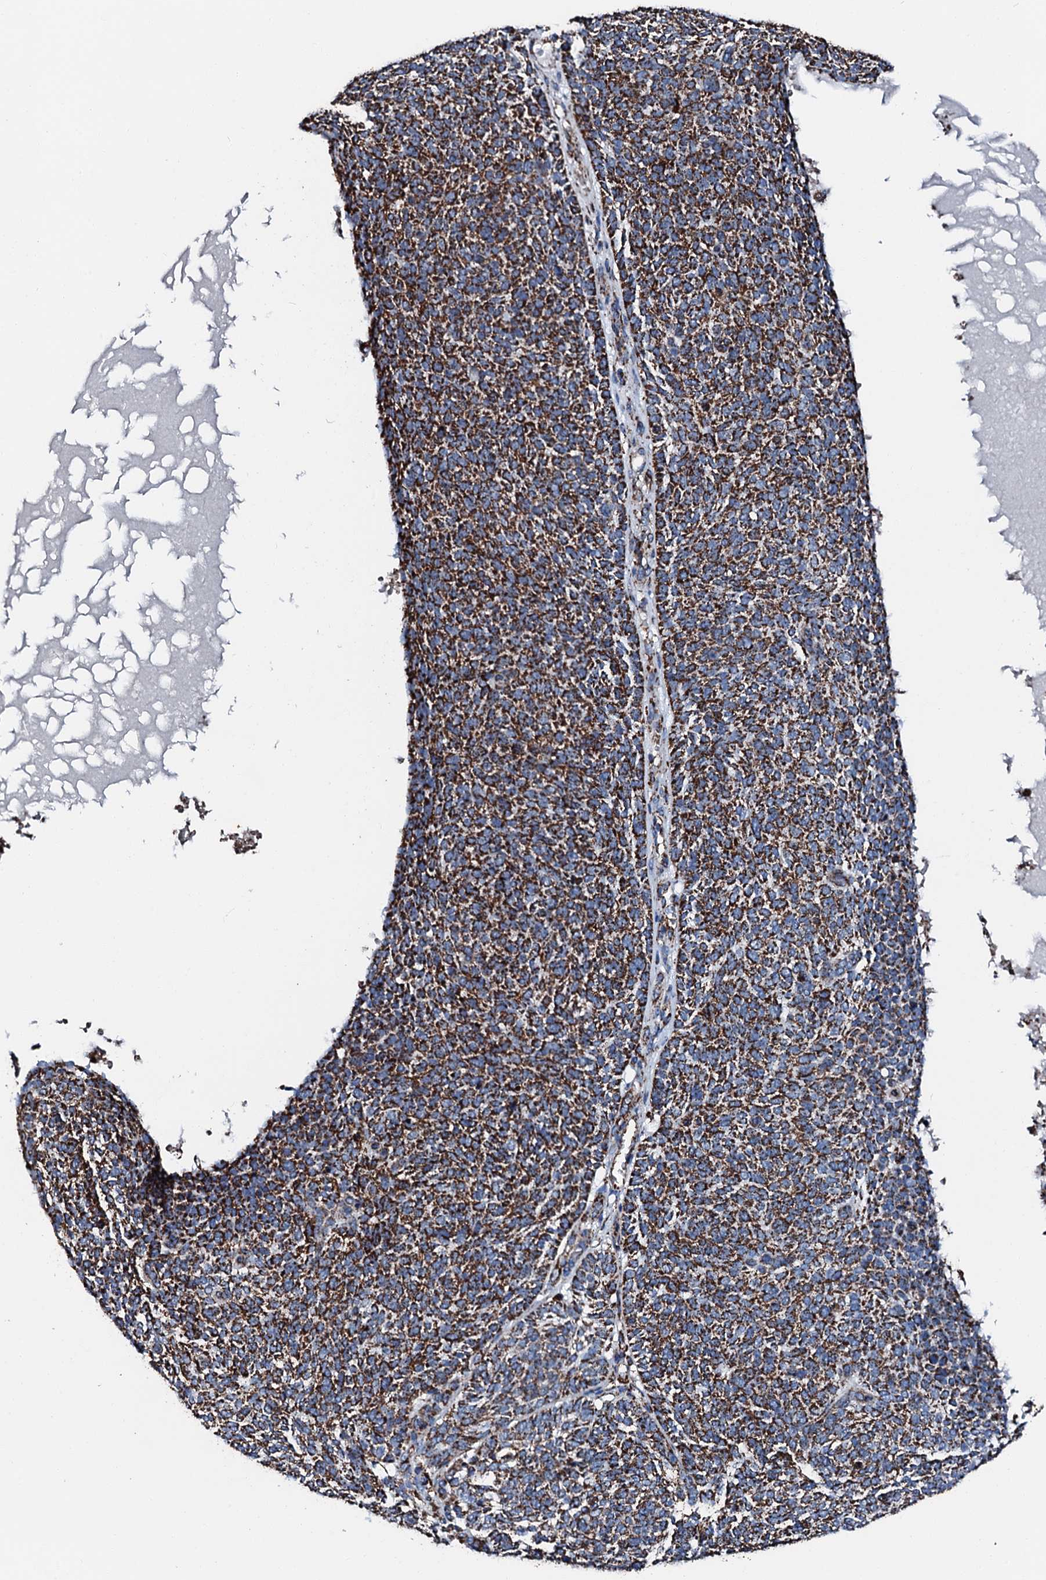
{"staining": {"intensity": "strong", "quantity": ">75%", "location": "cytoplasmic/membranous"}, "tissue": "skin cancer", "cell_type": "Tumor cells", "image_type": "cancer", "snomed": [{"axis": "morphology", "description": "Squamous cell carcinoma, NOS"}, {"axis": "topography", "description": "Skin"}], "caption": "DAB immunohistochemical staining of human squamous cell carcinoma (skin) reveals strong cytoplasmic/membranous protein positivity in approximately >75% of tumor cells.", "gene": "HADH", "patient": {"sex": "female", "age": 90}}